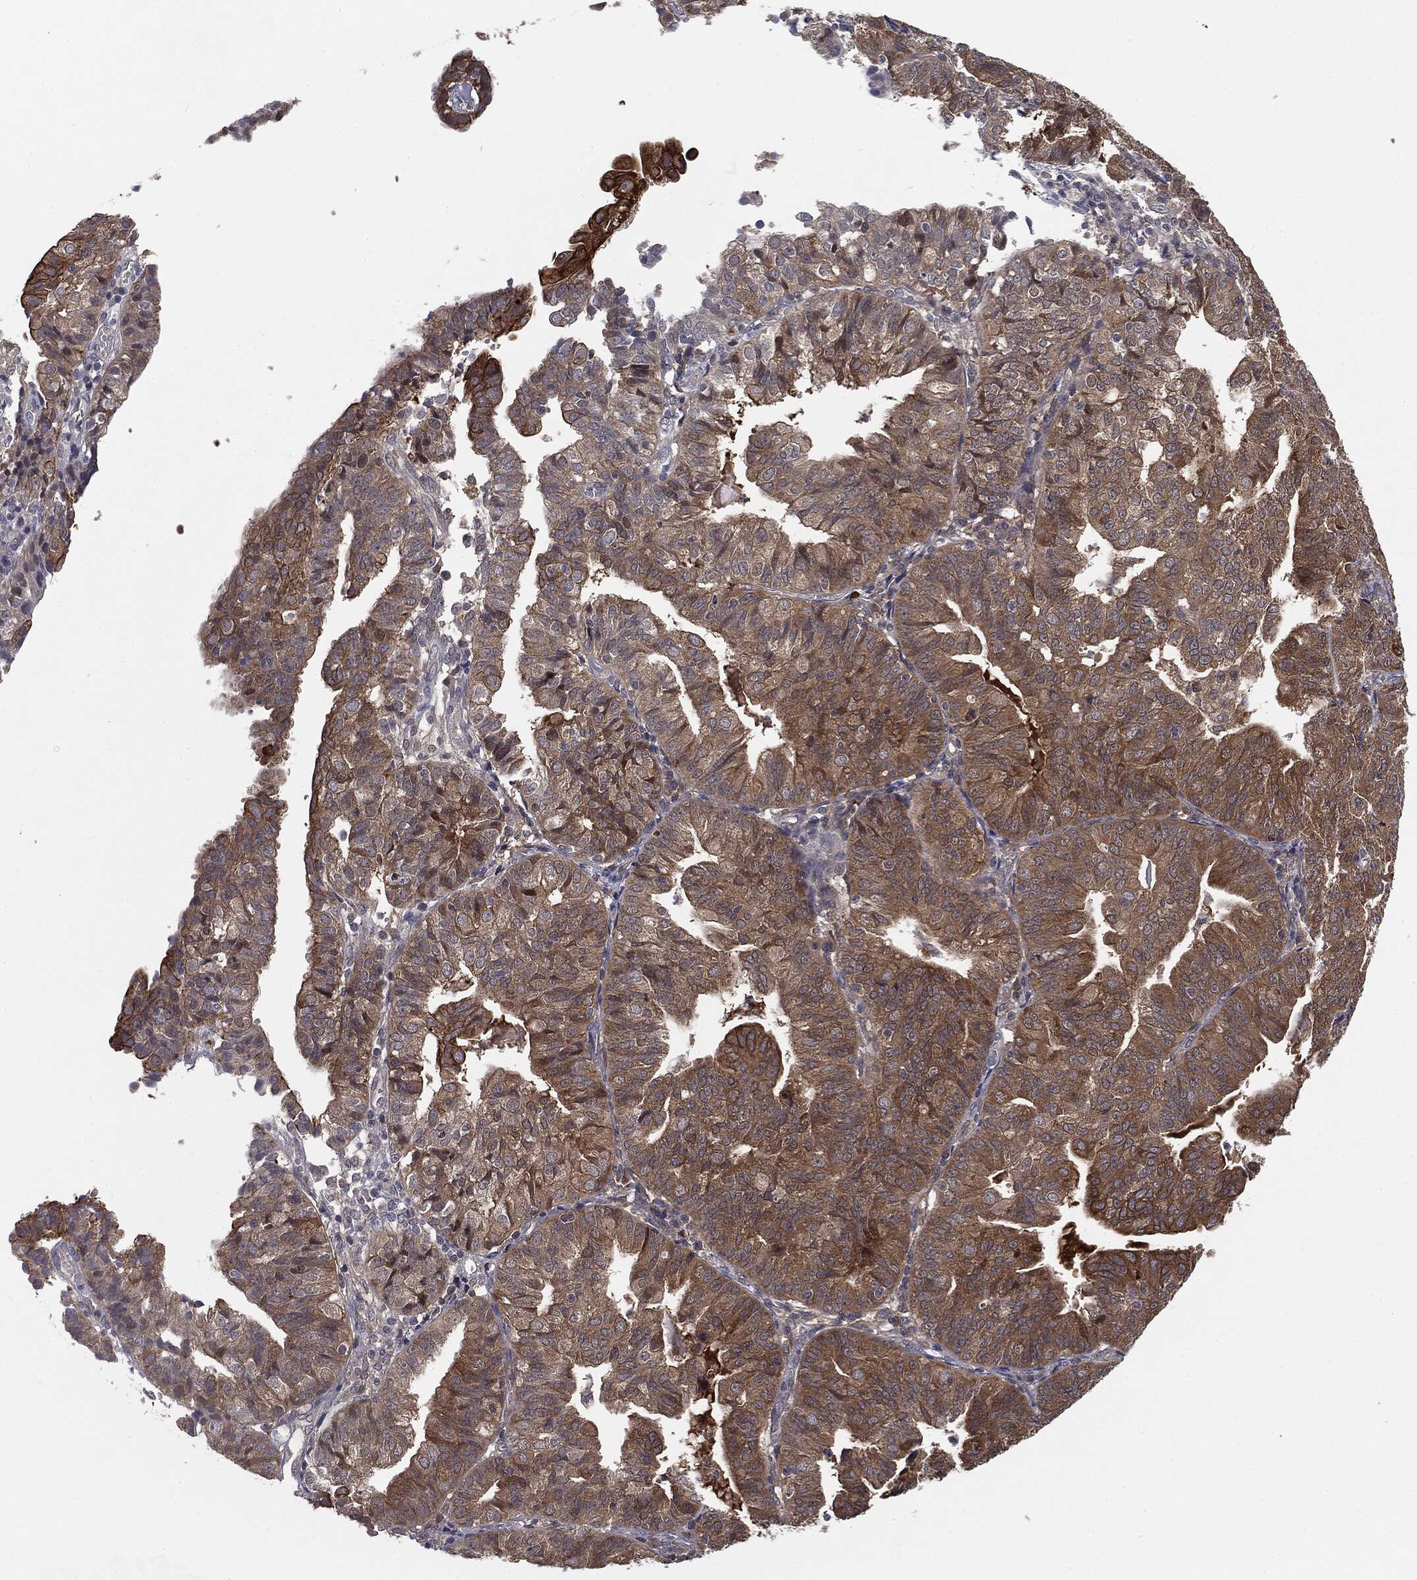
{"staining": {"intensity": "moderate", "quantity": ">75%", "location": "cytoplasmic/membranous"}, "tissue": "endometrial cancer", "cell_type": "Tumor cells", "image_type": "cancer", "snomed": [{"axis": "morphology", "description": "Adenocarcinoma, NOS"}, {"axis": "topography", "description": "Endometrium"}], "caption": "Immunohistochemical staining of human endometrial cancer shows medium levels of moderate cytoplasmic/membranous staining in approximately >75% of tumor cells.", "gene": "KRT7", "patient": {"sex": "female", "age": 56}}